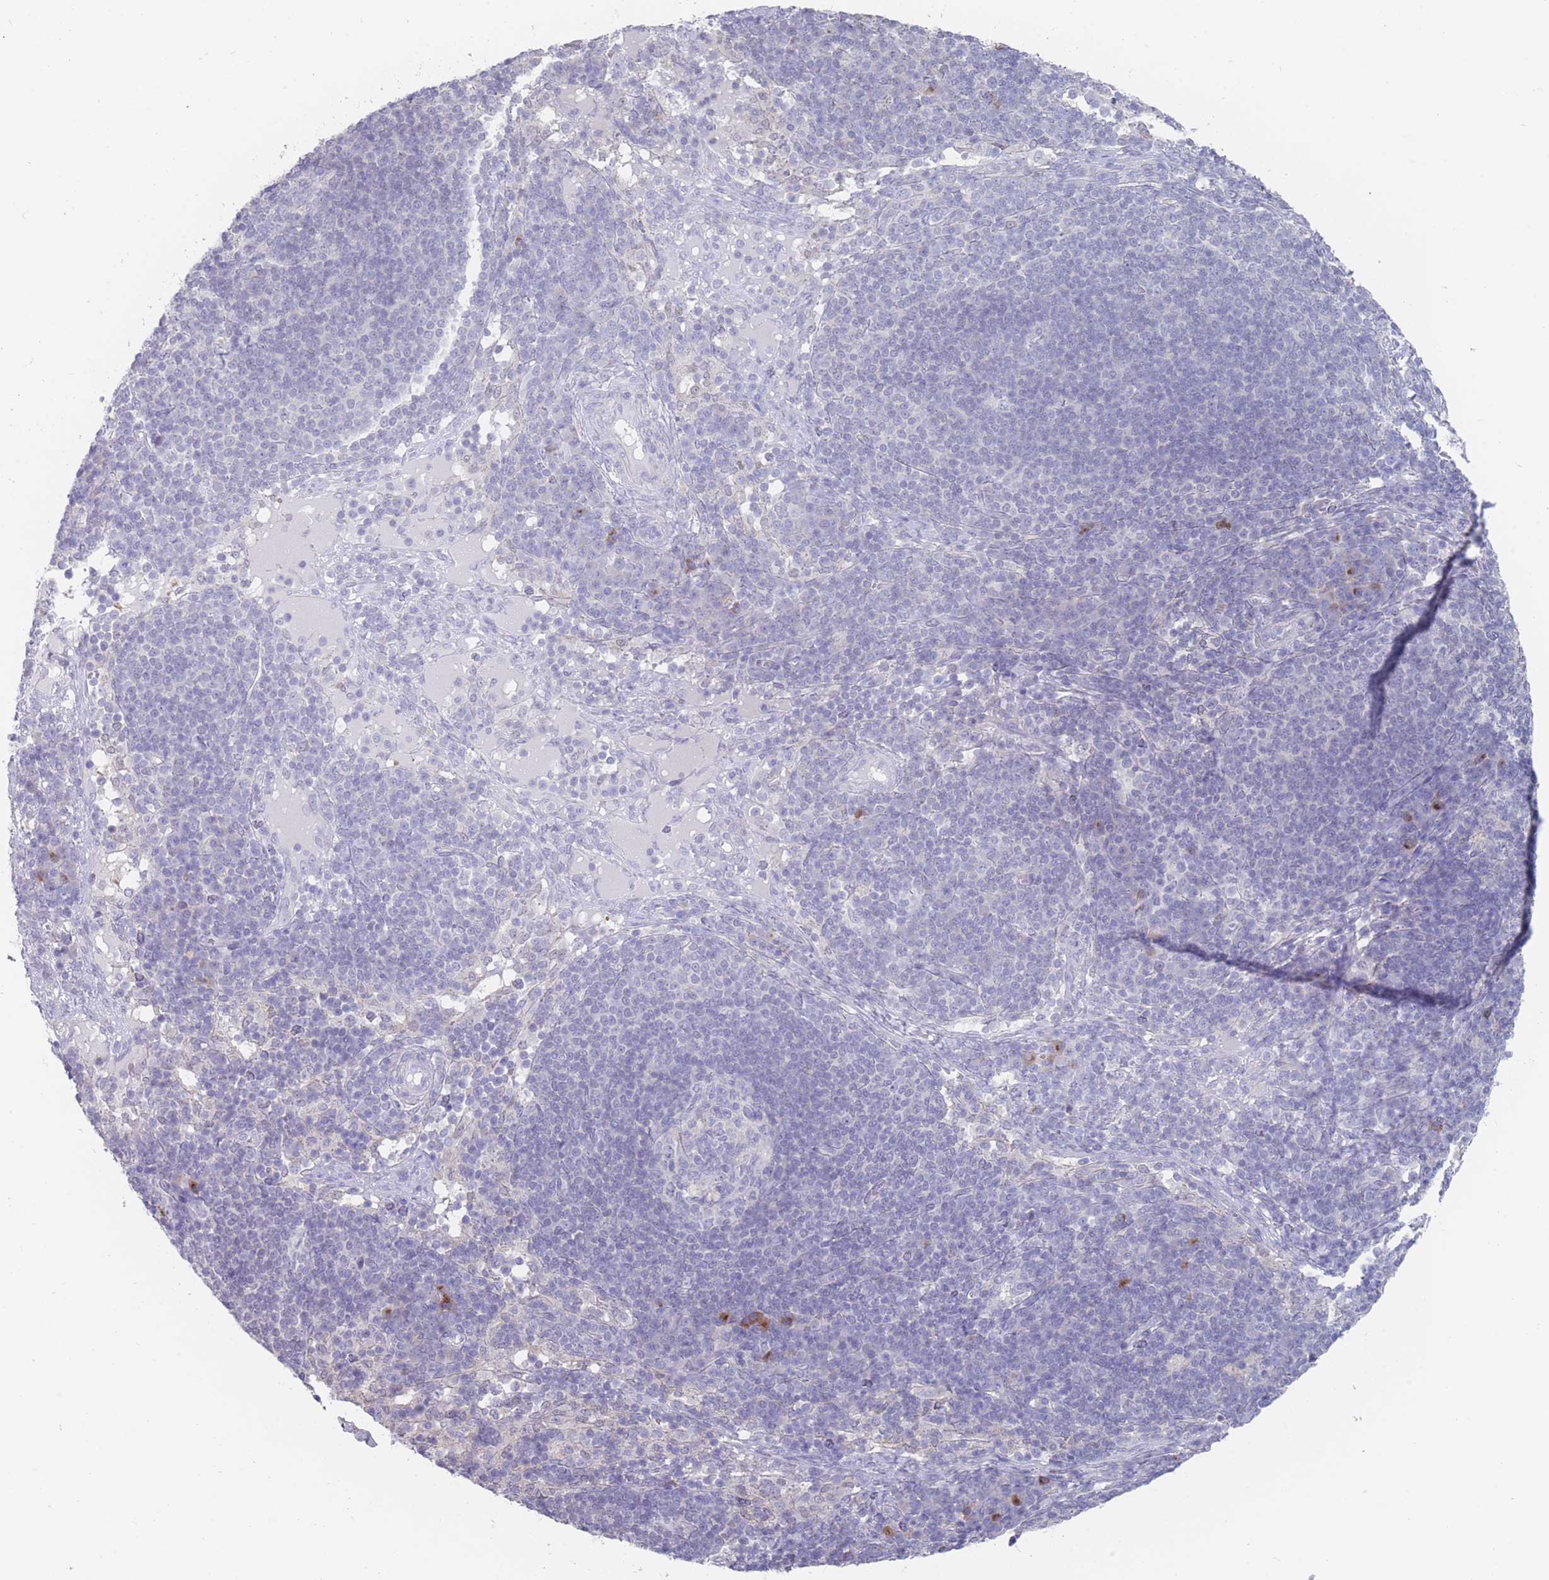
{"staining": {"intensity": "negative", "quantity": "none", "location": "none"}, "tissue": "pancreatic cancer", "cell_type": "Tumor cells", "image_type": "cancer", "snomed": [{"axis": "morphology", "description": "Normal tissue, NOS"}, {"axis": "morphology", "description": "Adenocarcinoma, NOS"}, {"axis": "topography", "description": "Lymph node"}, {"axis": "topography", "description": "Pancreas"}], "caption": "Immunohistochemistry (IHC) of human pancreatic cancer (adenocarcinoma) demonstrates no expression in tumor cells. (Immunohistochemistry, brightfield microscopy, high magnification).", "gene": "CYP51A1", "patient": {"sex": "female", "age": 67}}